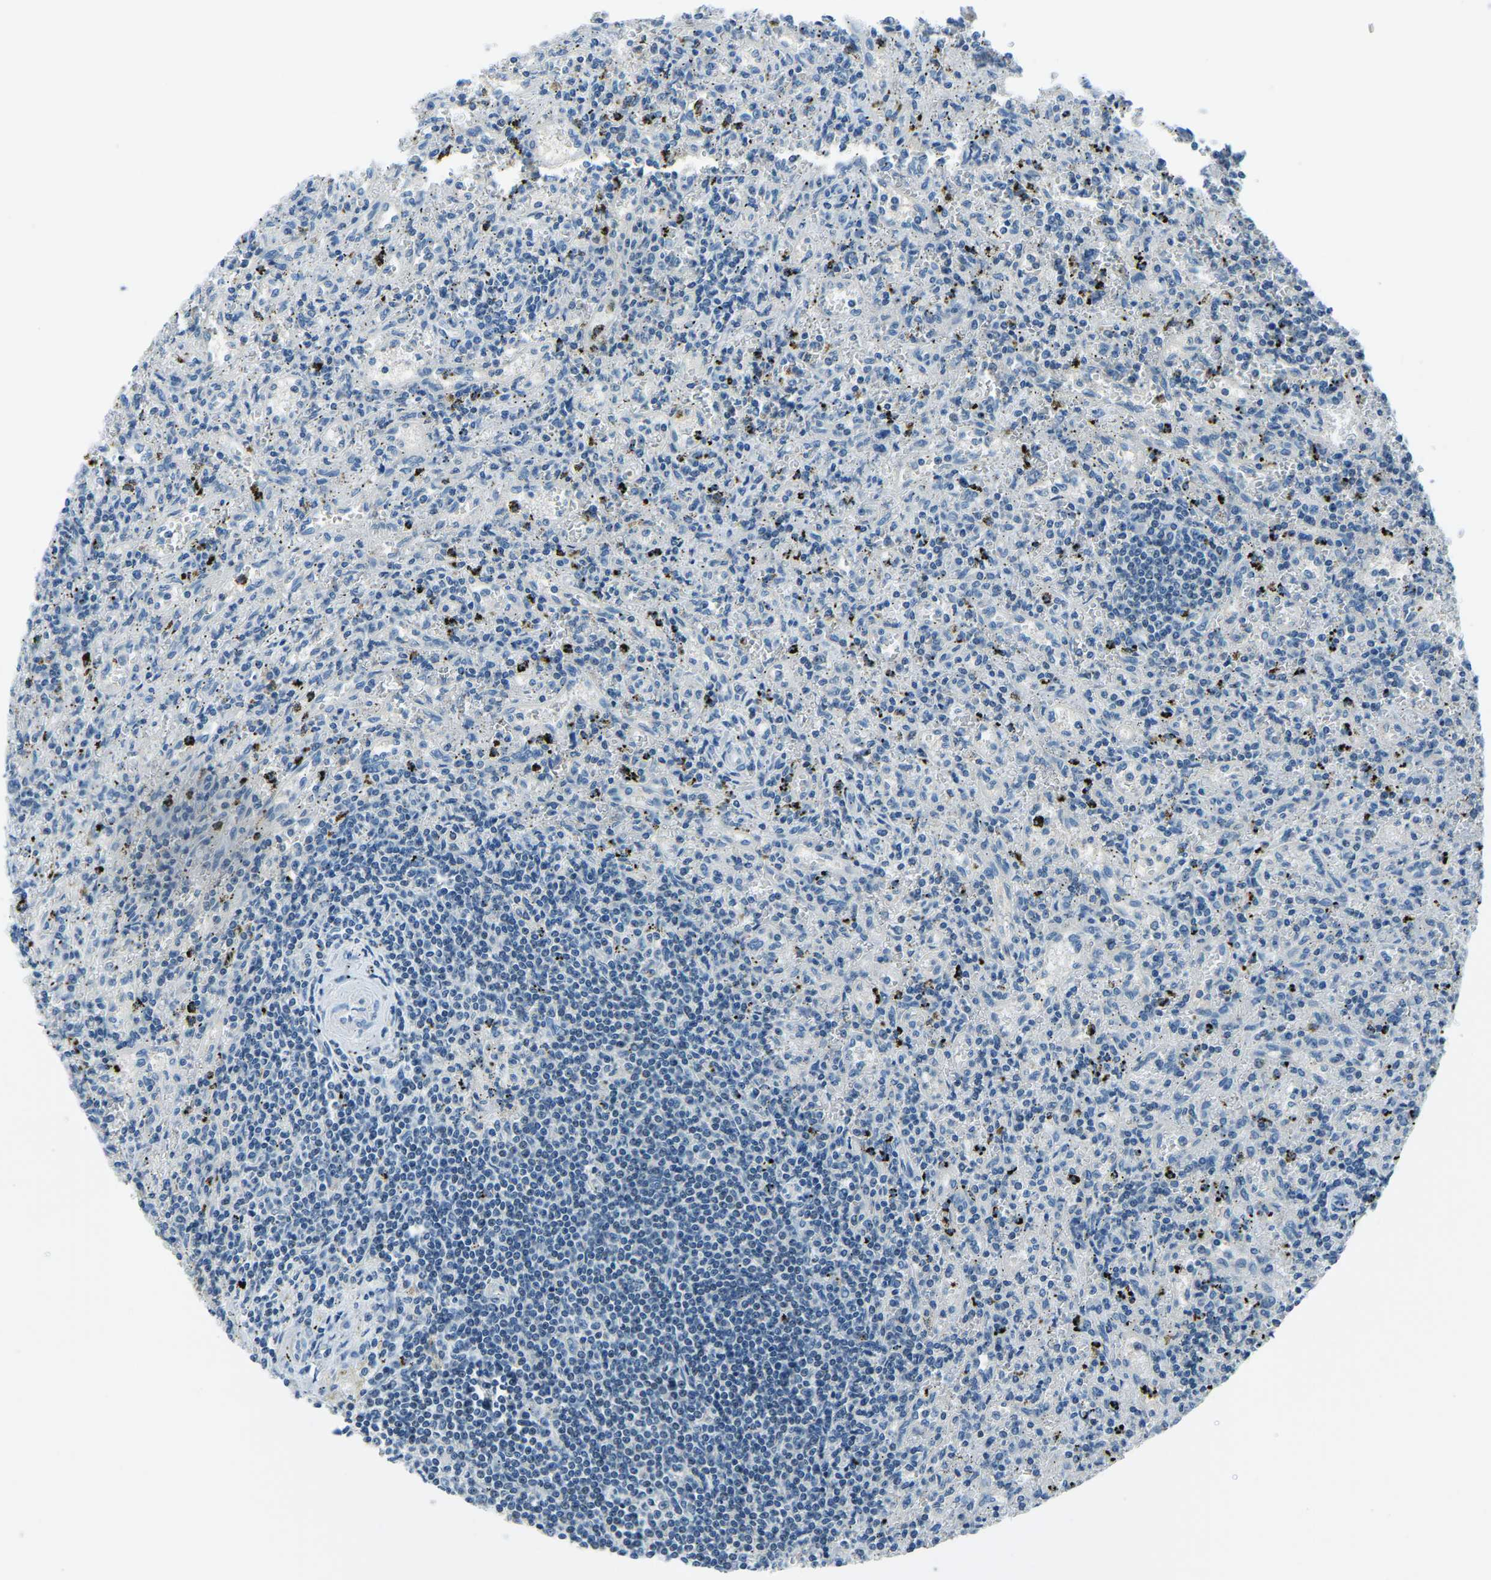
{"staining": {"intensity": "negative", "quantity": "none", "location": "none"}, "tissue": "lymphoma", "cell_type": "Tumor cells", "image_type": "cancer", "snomed": [{"axis": "morphology", "description": "Malignant lymphoma, non-Hodgkin's type, Low grade"}, {"axis": "topography", "description": "Spleen"}], "caption": "Immunohistochemical staining of human malignant lymphoma, non-Hodgkin's type (low-grade) demonstrates no significant staining in tumor cells.", "gene": "RRP1", "patient": {"sex": "male", "age": 76}}